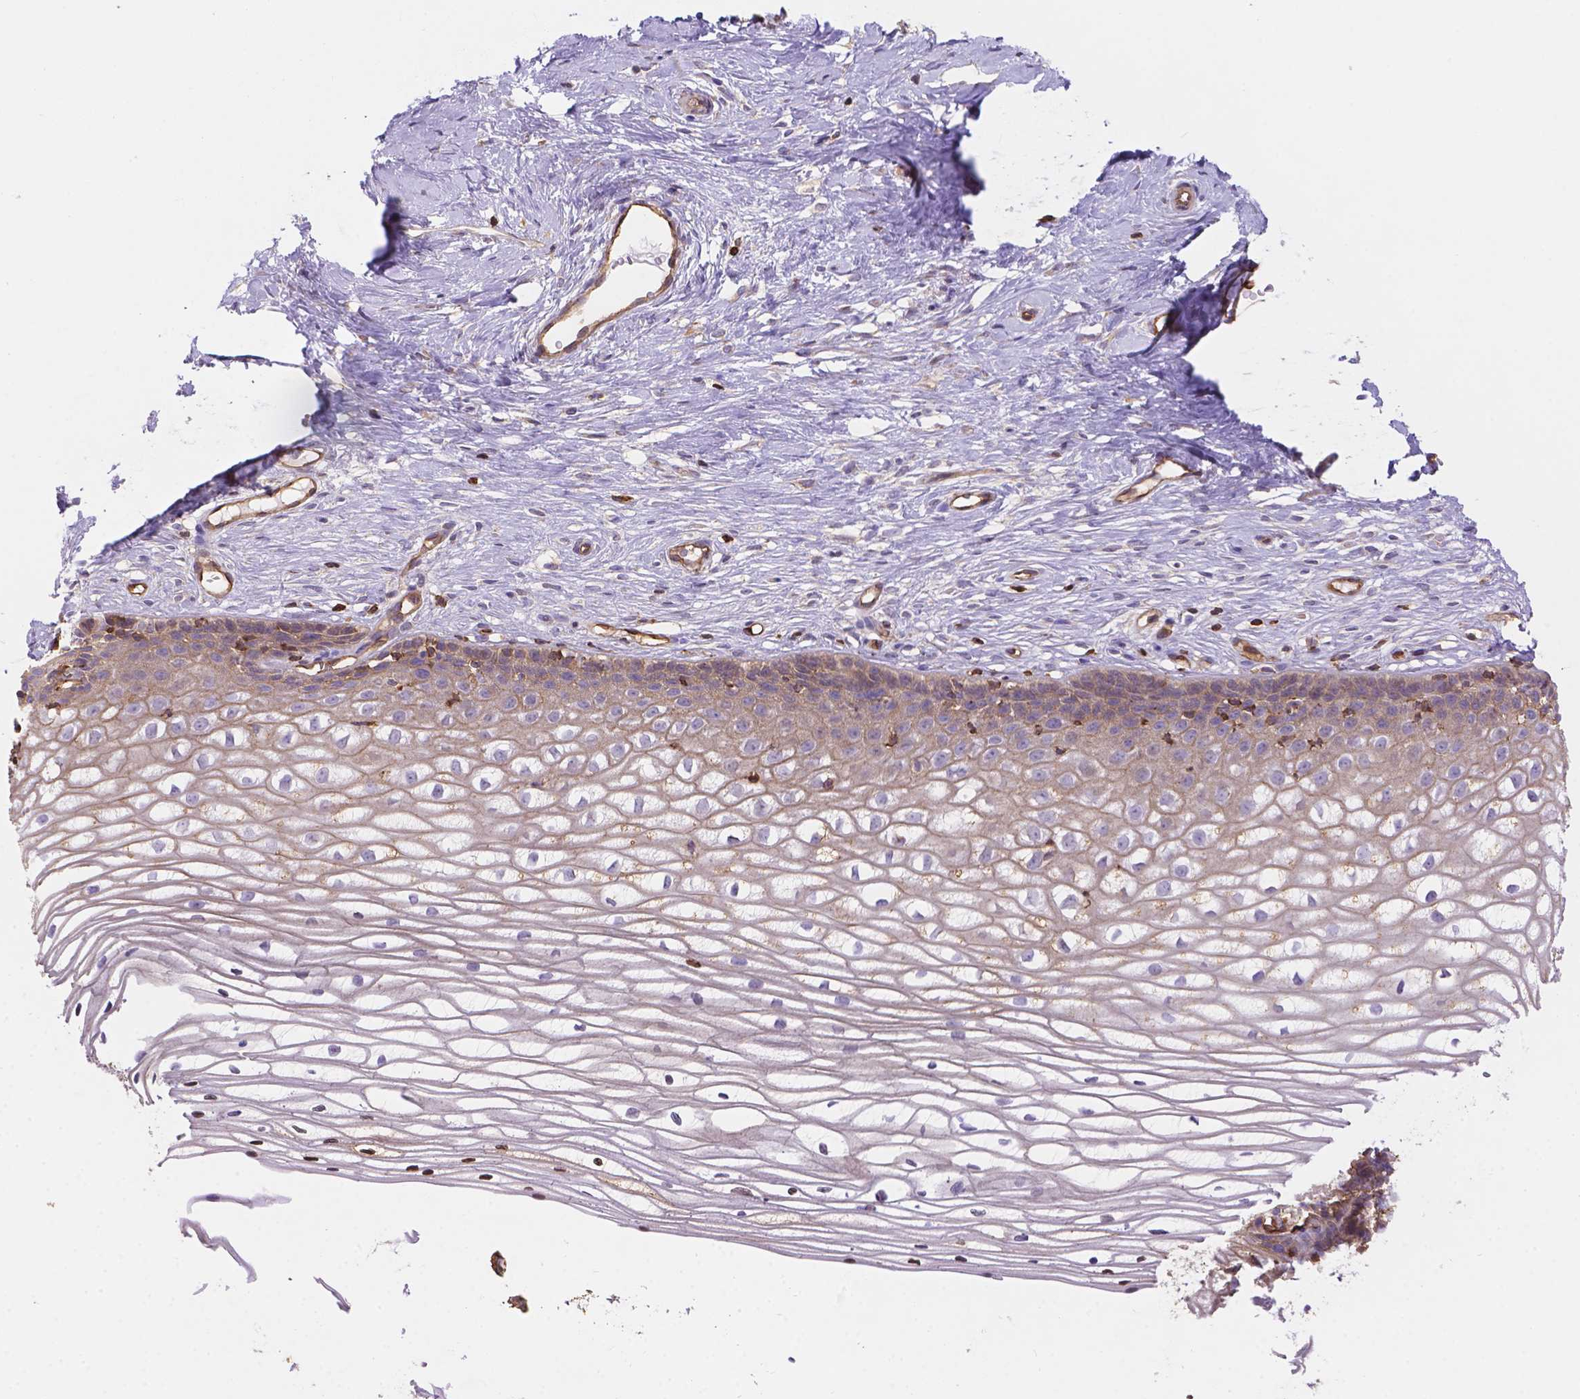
{"staining": {"intensity": "weak", "quantity": "<25%", "location": "cytoplasmic/membranous"}, "tissue": "cervix", "cell_type": "Glandular cells", "image_type": "normal", "snomed": [{"axis": "morphology", "description": "Normal tissue, NOS"}, {"axis": "topography", "description": "Cervix"}], "caption": "Micrograph shows no significant protein positivity in glandular cells of unremarkable cervix. (DAB immunohistochemistry (IHC) with hematoxylin counter stain).", "gene": "DMWD", "patient": {"sex": "female", "age": 40}}